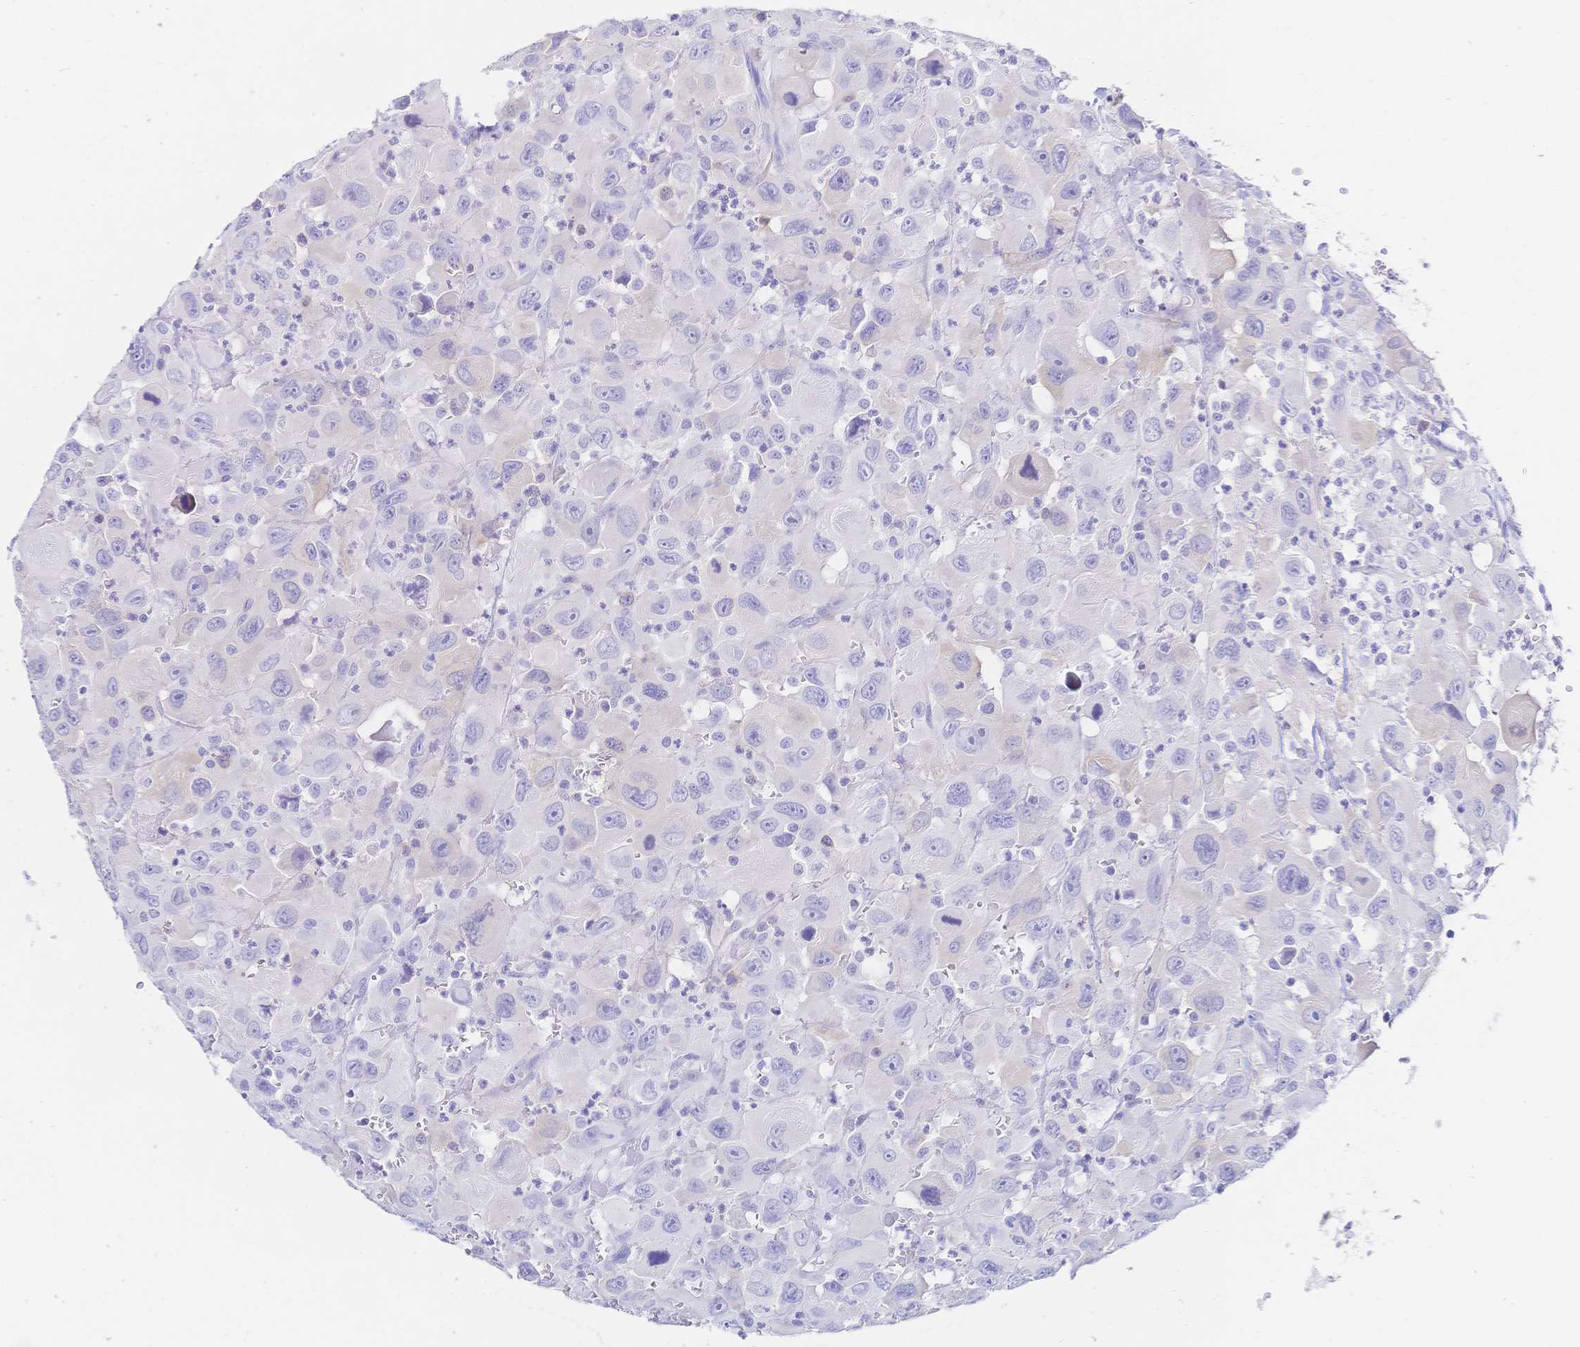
{"staining": {"intensity": "negative", "quantity": "none", "location": "none"}, "tissue": "head and neck cancer", "cell_type": "Tumor cells", "image_type": "cancer", "snomed": [{"axis": "morphology", "description": "Squamous cell carcinoma, NOS"}, {"axis": "morphology", "description": "Squamous cell carcinoma, metastatic, NOS"}, {"axis": "topography", "description": "Oral tissue"}, {"axis": "topography", "description": "Head-Neck"}], "caption": "Micrograph shows no significant protein staining in tumor cells of metastatic squamous cell carcinoma (head and neck).", "gene": "RRM1", "patient": {"sex": "female", "age": 85}}